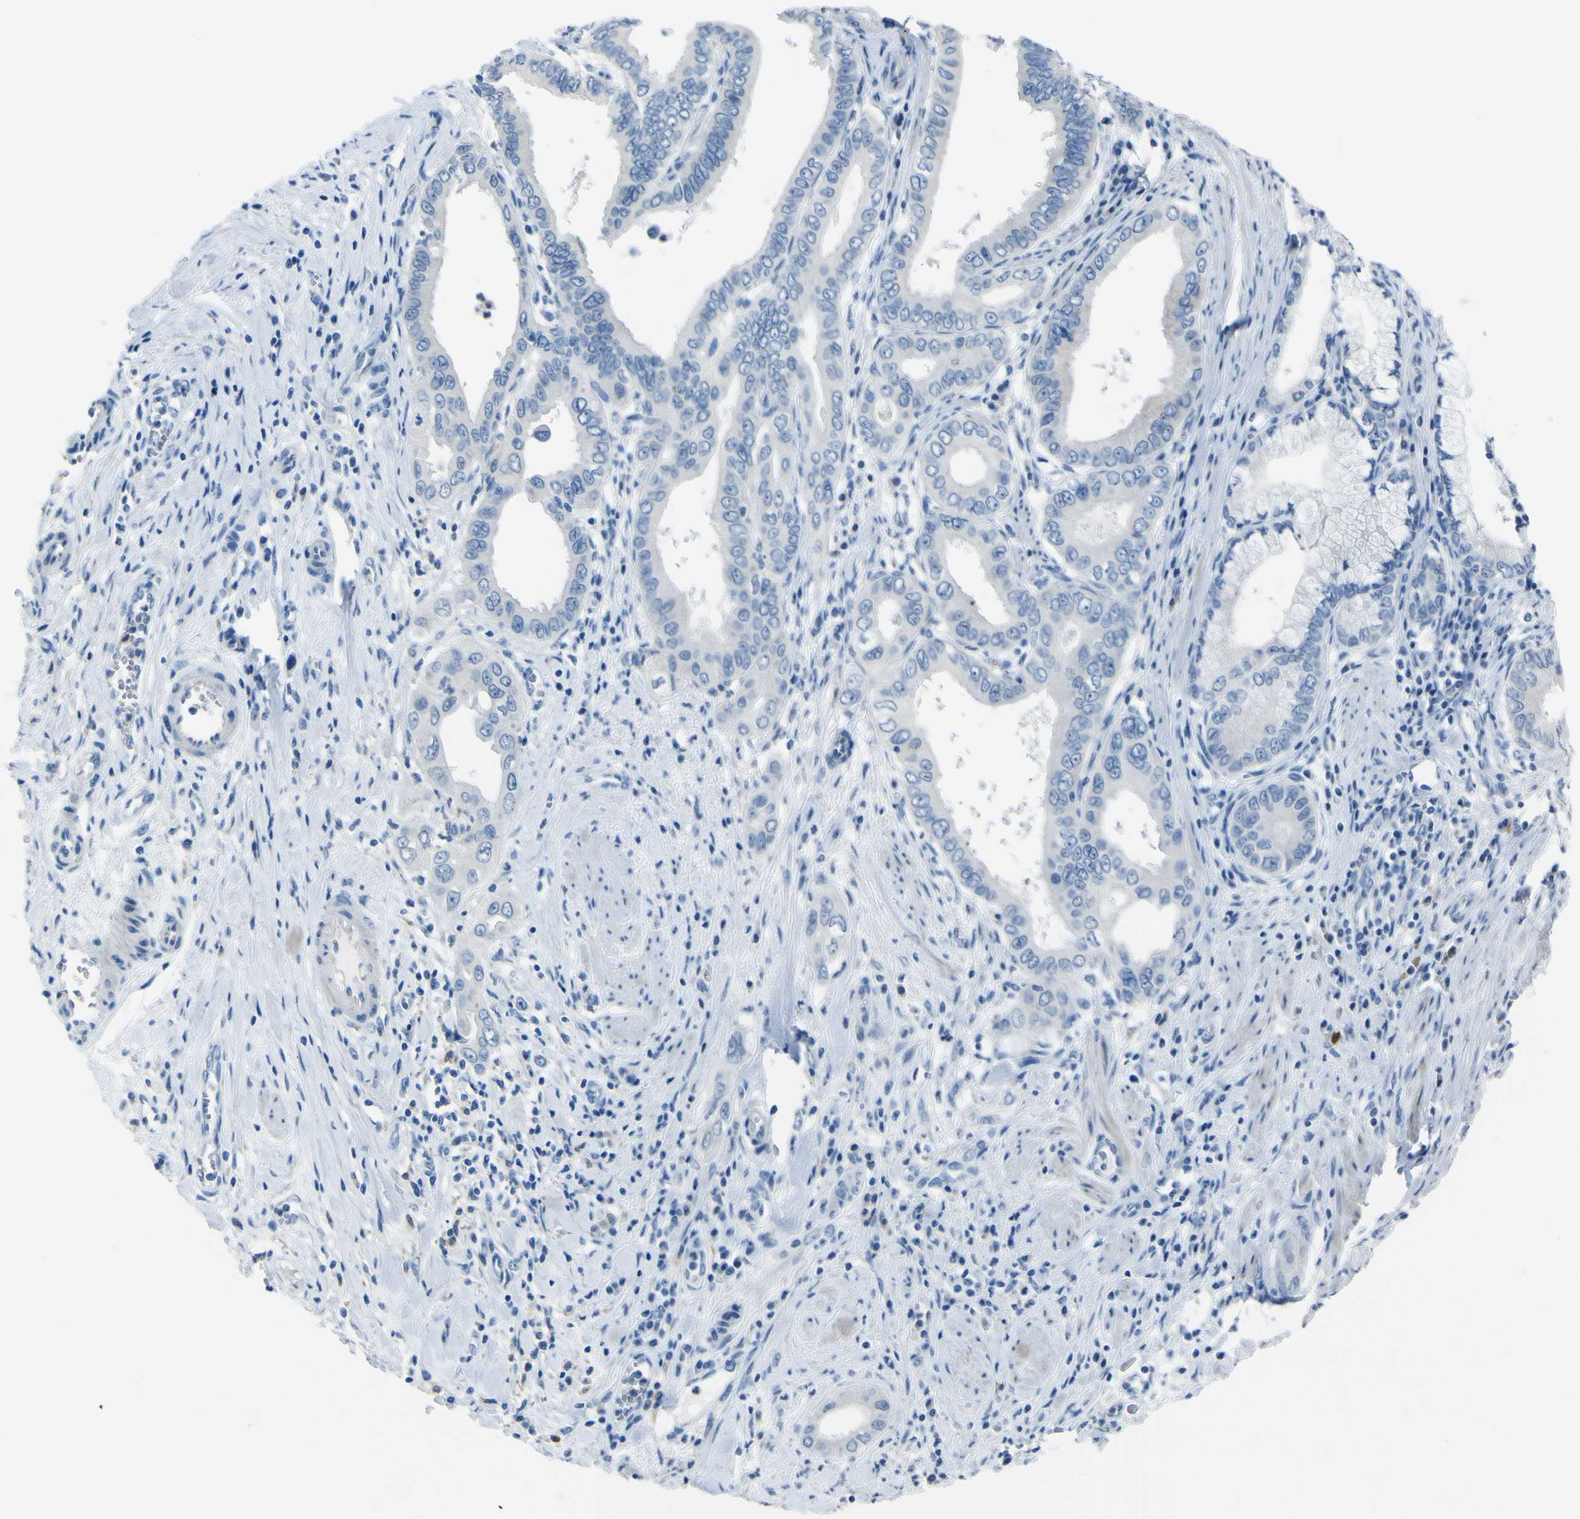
{"staining": {"intensity": "negative", "quantity": "none", "location": "none"}, "tissue": "pancreatic cancer", "cell_type": "Tumor cells", "image_type": "cancer", "snomed": [{"axis": "morphology", "description": "Normal tissue, NOS"}, {"axis": "topography", "description": "Lymph node"}], "caption": "Immunohistochemical staining of human pancreatic cancer exhibits no significant positivity in tumor cells.", "gene": "ACSL1", "patient": {"sex": "male", "age": 50}}